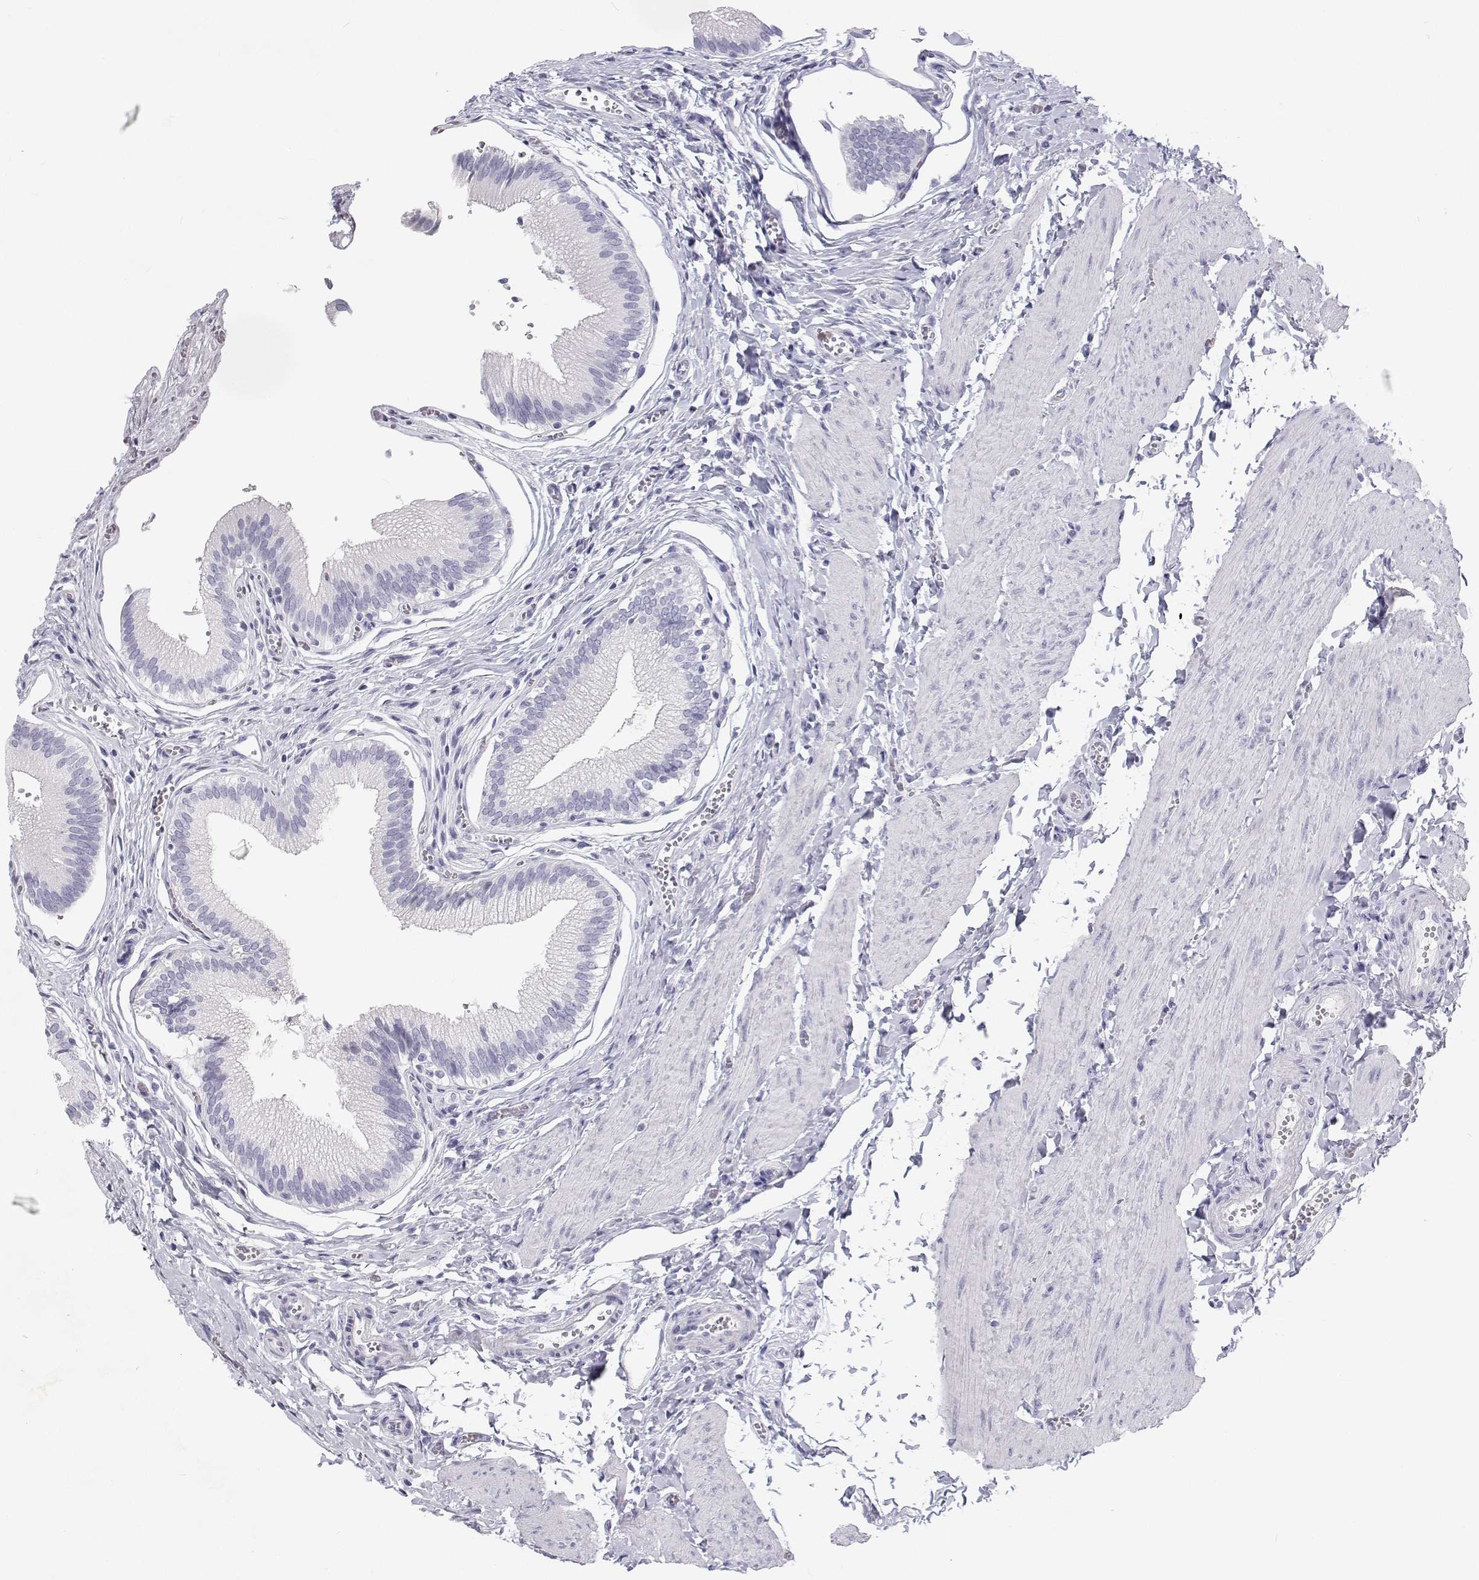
{"staining": {"intensity": "negative", "quantity": "none", "location": "none"}, "tissue": "gallbladder", "cell_type": "Glandular cells", "image_type": "normal", "snomed": [{"axis": "morphology", "description": "Normal tissue, NOS"}, {"axis": "topography", "description": "Gallbladder"}, {"axis": "topography", "description": "Peripheral nerve tissue"}], "caption": "A histopathology image of human gallbladder is negative for staining in glandular cells.", "gene": "SFTPB", "patient": {"sex": "male", "age": 17}}